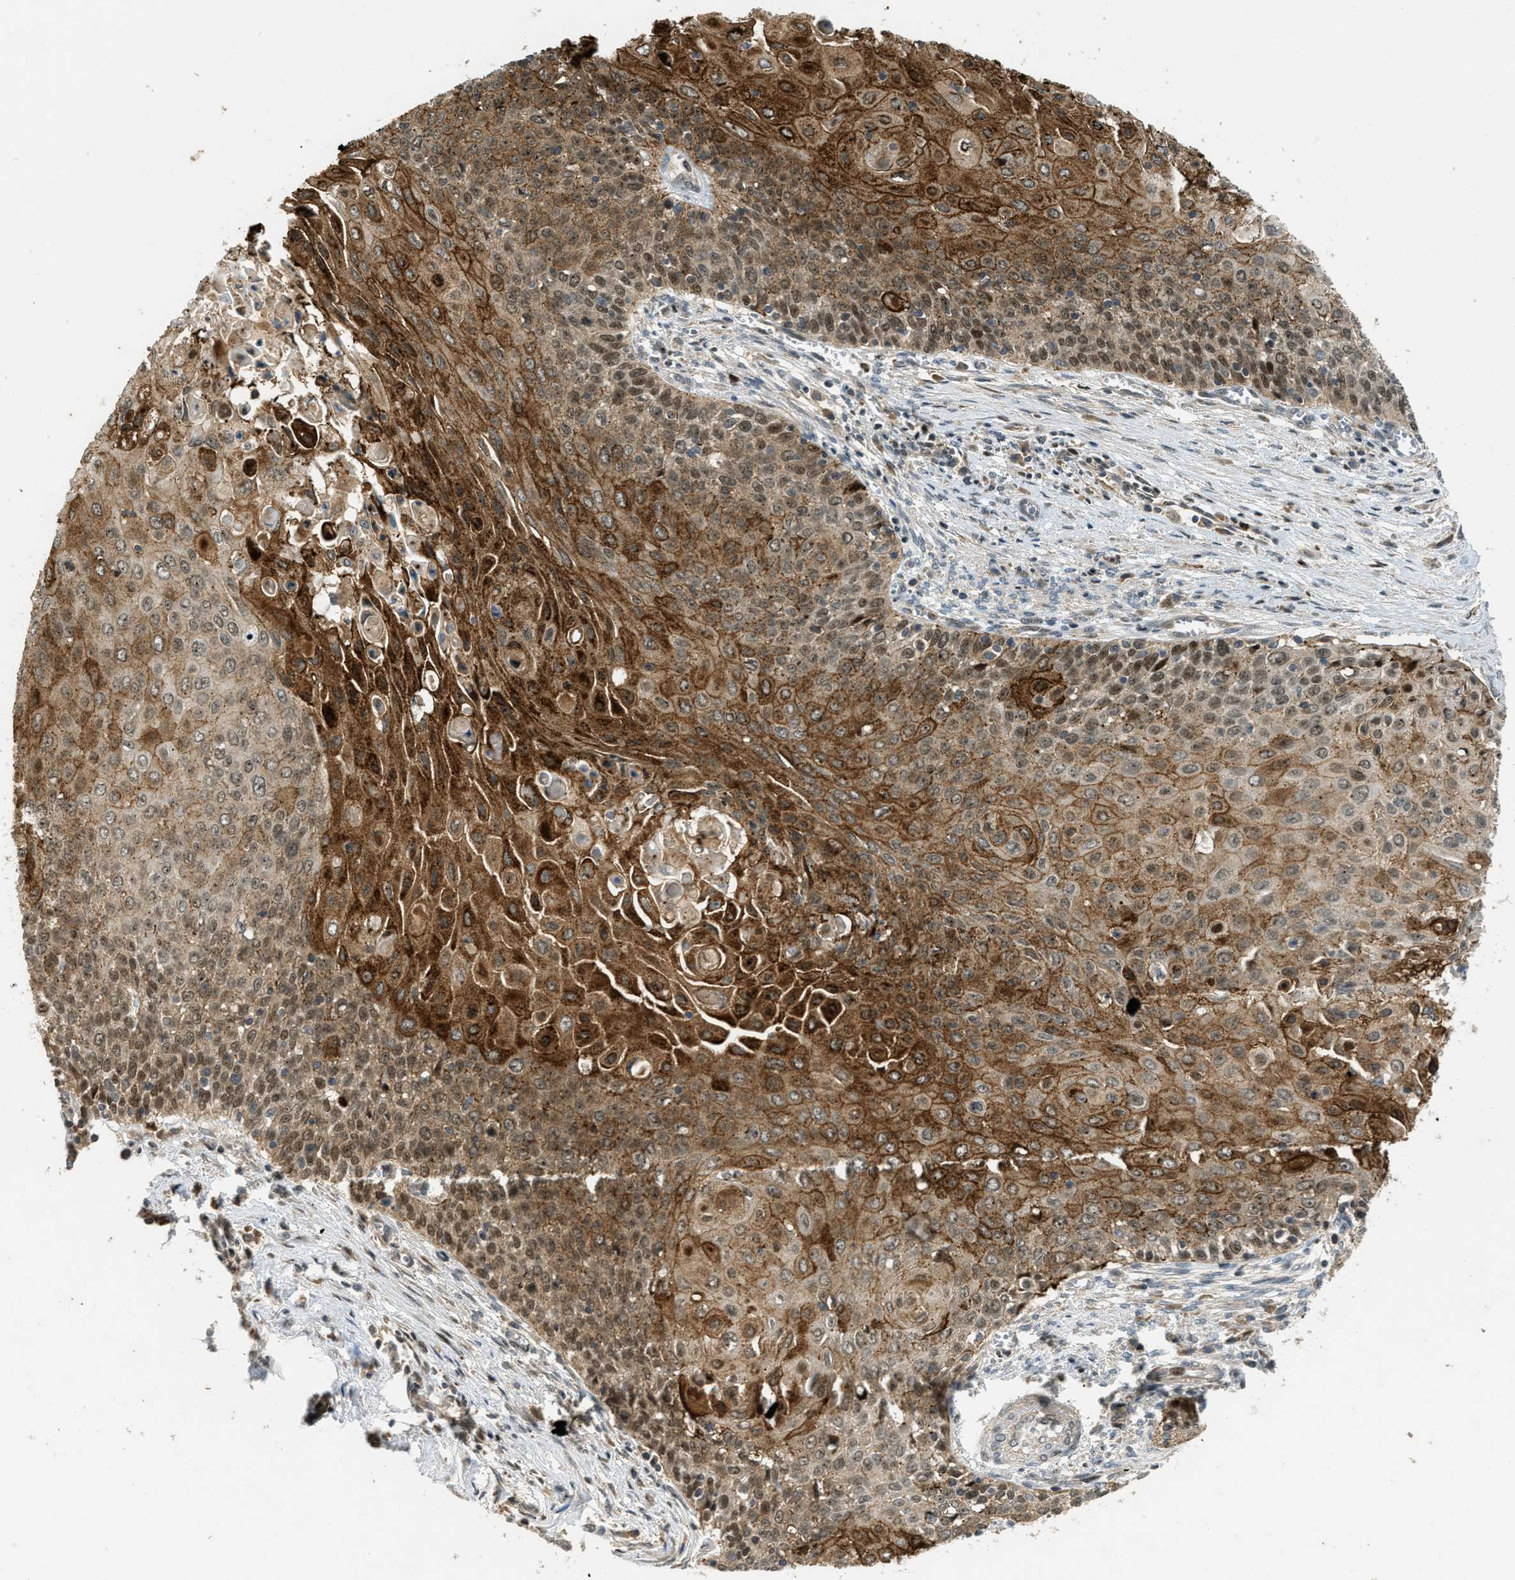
{"staining": {"intensity": "strong", "quantity": "25%-75%", "location": "cytoplasmic/membranous,nuclear"}, "tissue": "cervical cancer", "cell_type": "Tumor cells", "image_type": "cancer", "snomed": [{"axis": "morphology", "description": "Squamous cell carcinoma, NOS"}, {"axis": "topography", "description": "Cervix"}], "caption": "This is a micrograph of IHC staining of cervical cancer (squamous cell carcinoma), which shows strong staining in the cytoplasmic/membranous and nuclear of tumor cells.", "gene": "TRAPPC14", "patient": {"sex": "female", "age": 39}}